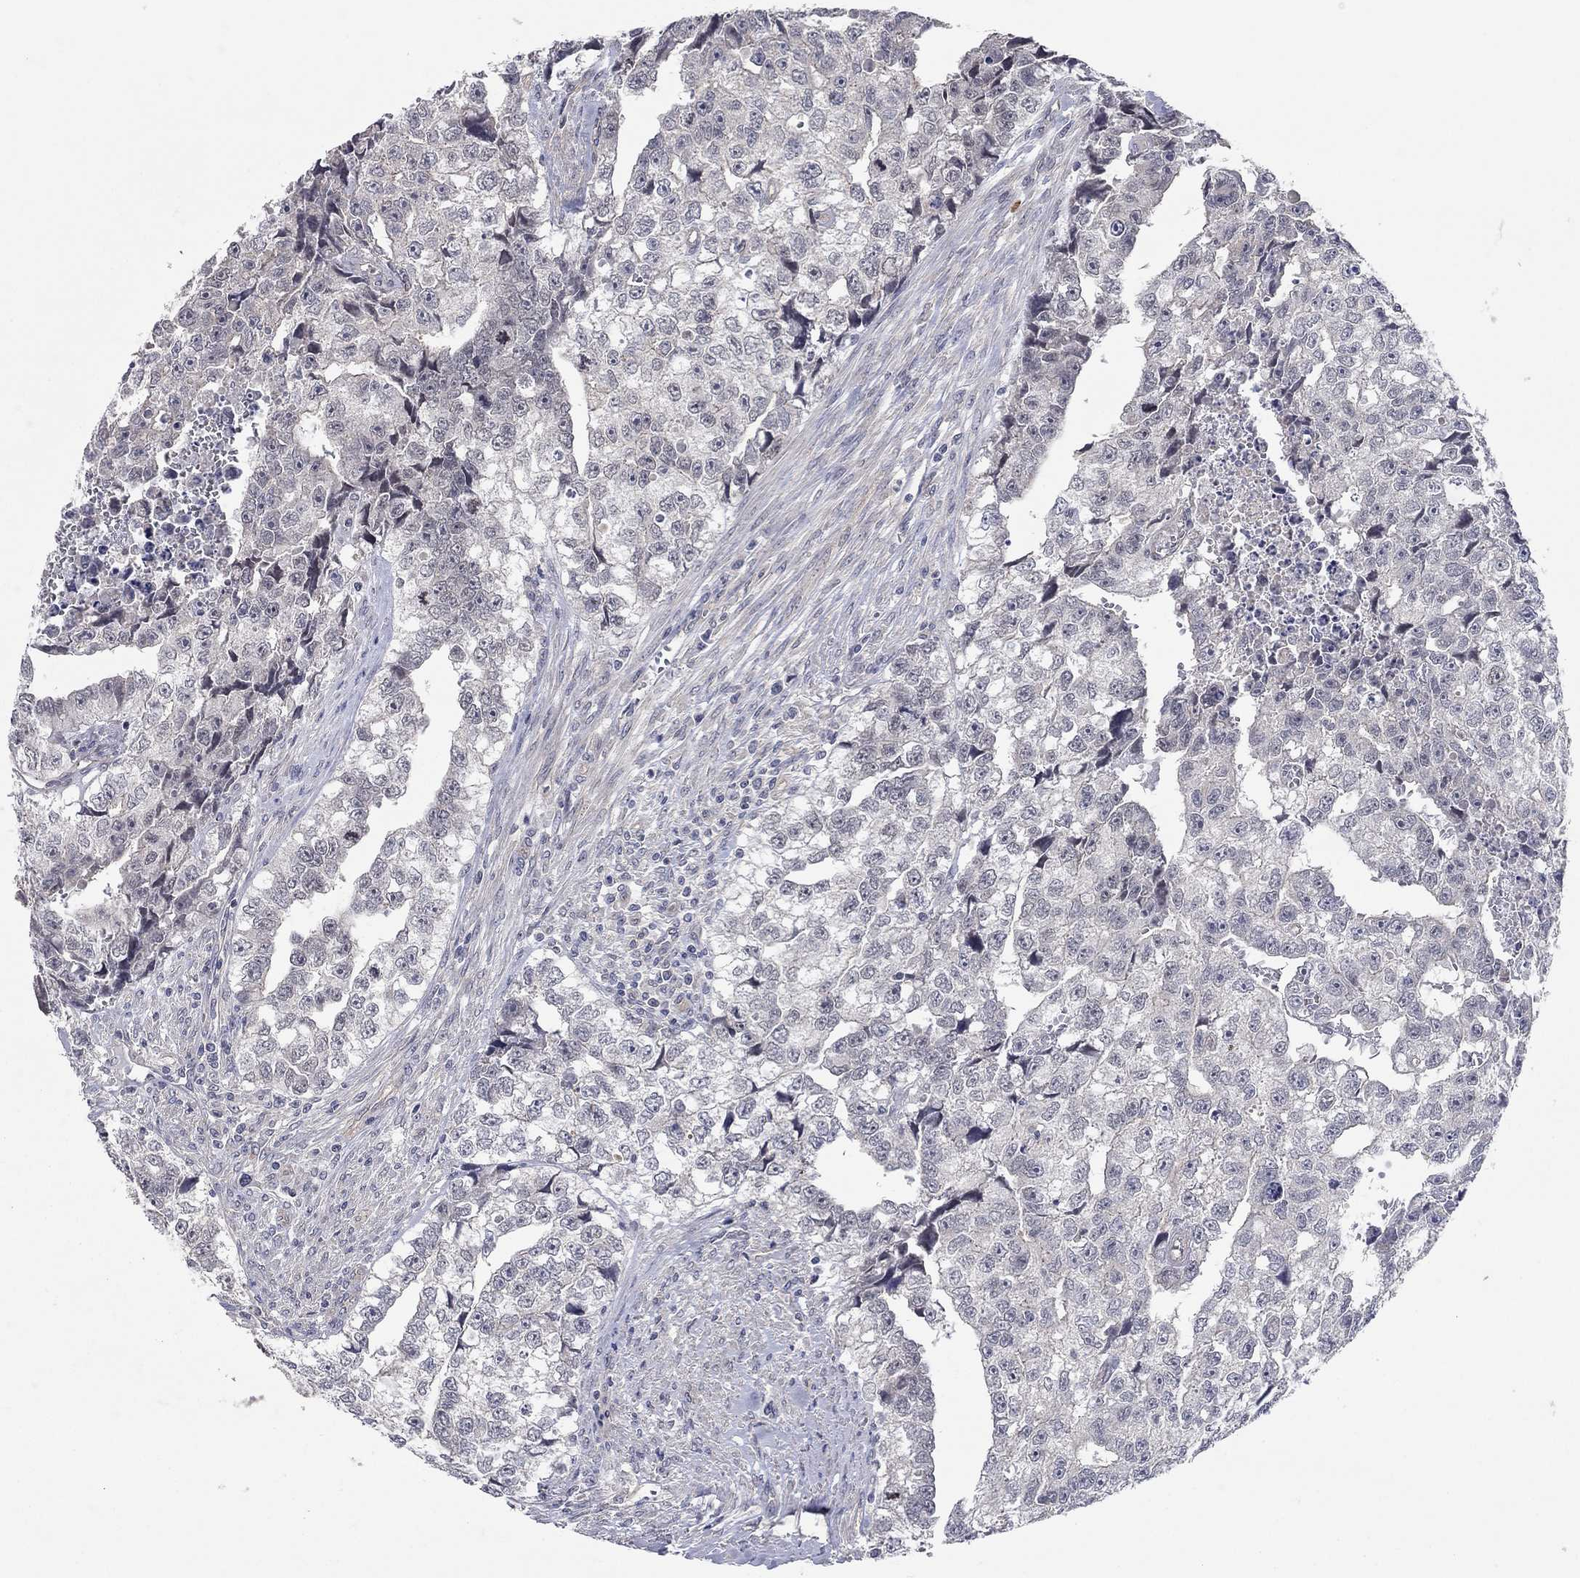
{"staining": {"intensity": "negative", "quantity": "none", "location": "none"}, "tissue": "testis cancer", "cell_type": "Tumor cells", "image_type": "cancer", "snomed": [{"axis": "morphology", "description": "Carcinoma, Embryonal, NOS"}, {"axis": "morphology", "description": "Teratoma, malignant, NOS"}, {"axis": "topography", "description": "Testis"}], "caption": "Tumor cells show no significant protein positivity in testis cancer.", "gene": "WASF3", "patient": {"sex": "male", "age": 44}}